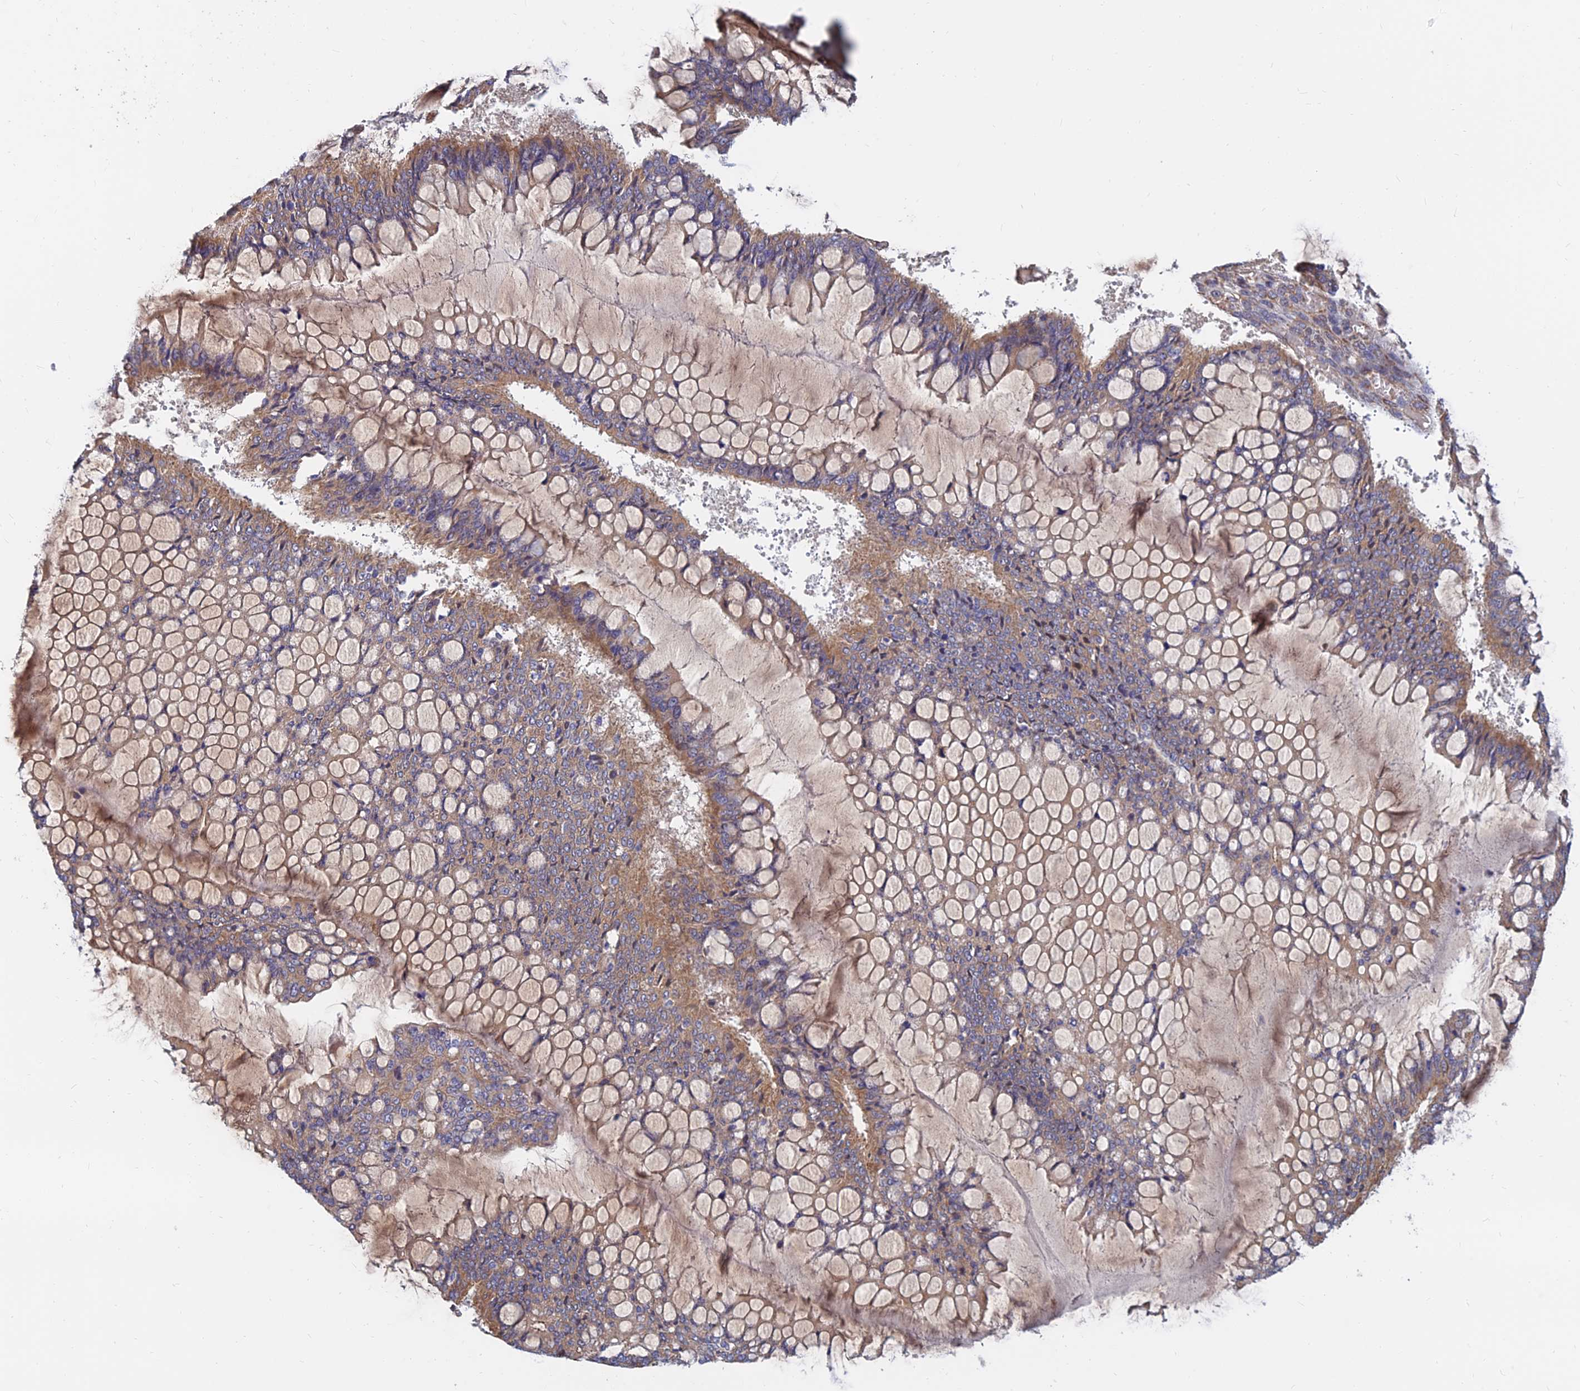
{"staining": {"intensity": "moderate", "quantity": "25%-75%", "location": "cytoplasmic/membranous"}, "tissue": "ovarian cancer", "cell_type": "Tumor cells", "image_type": "cancer", "snomed": [{"axis": "morphology", "description": "Cystadenocarcinoma, mucinous, NOS"}, {"axis": "topography", "description": "Ovary"}], "caption": "Moderate cytoplasmic/membranous protein staining is present in approximately 25%-75% of tumor cells in ovarian cancer (mucinous cystadenocarcinoma).", "gene": "CDK18", "patient": {"sex": "female", "age": 73}}